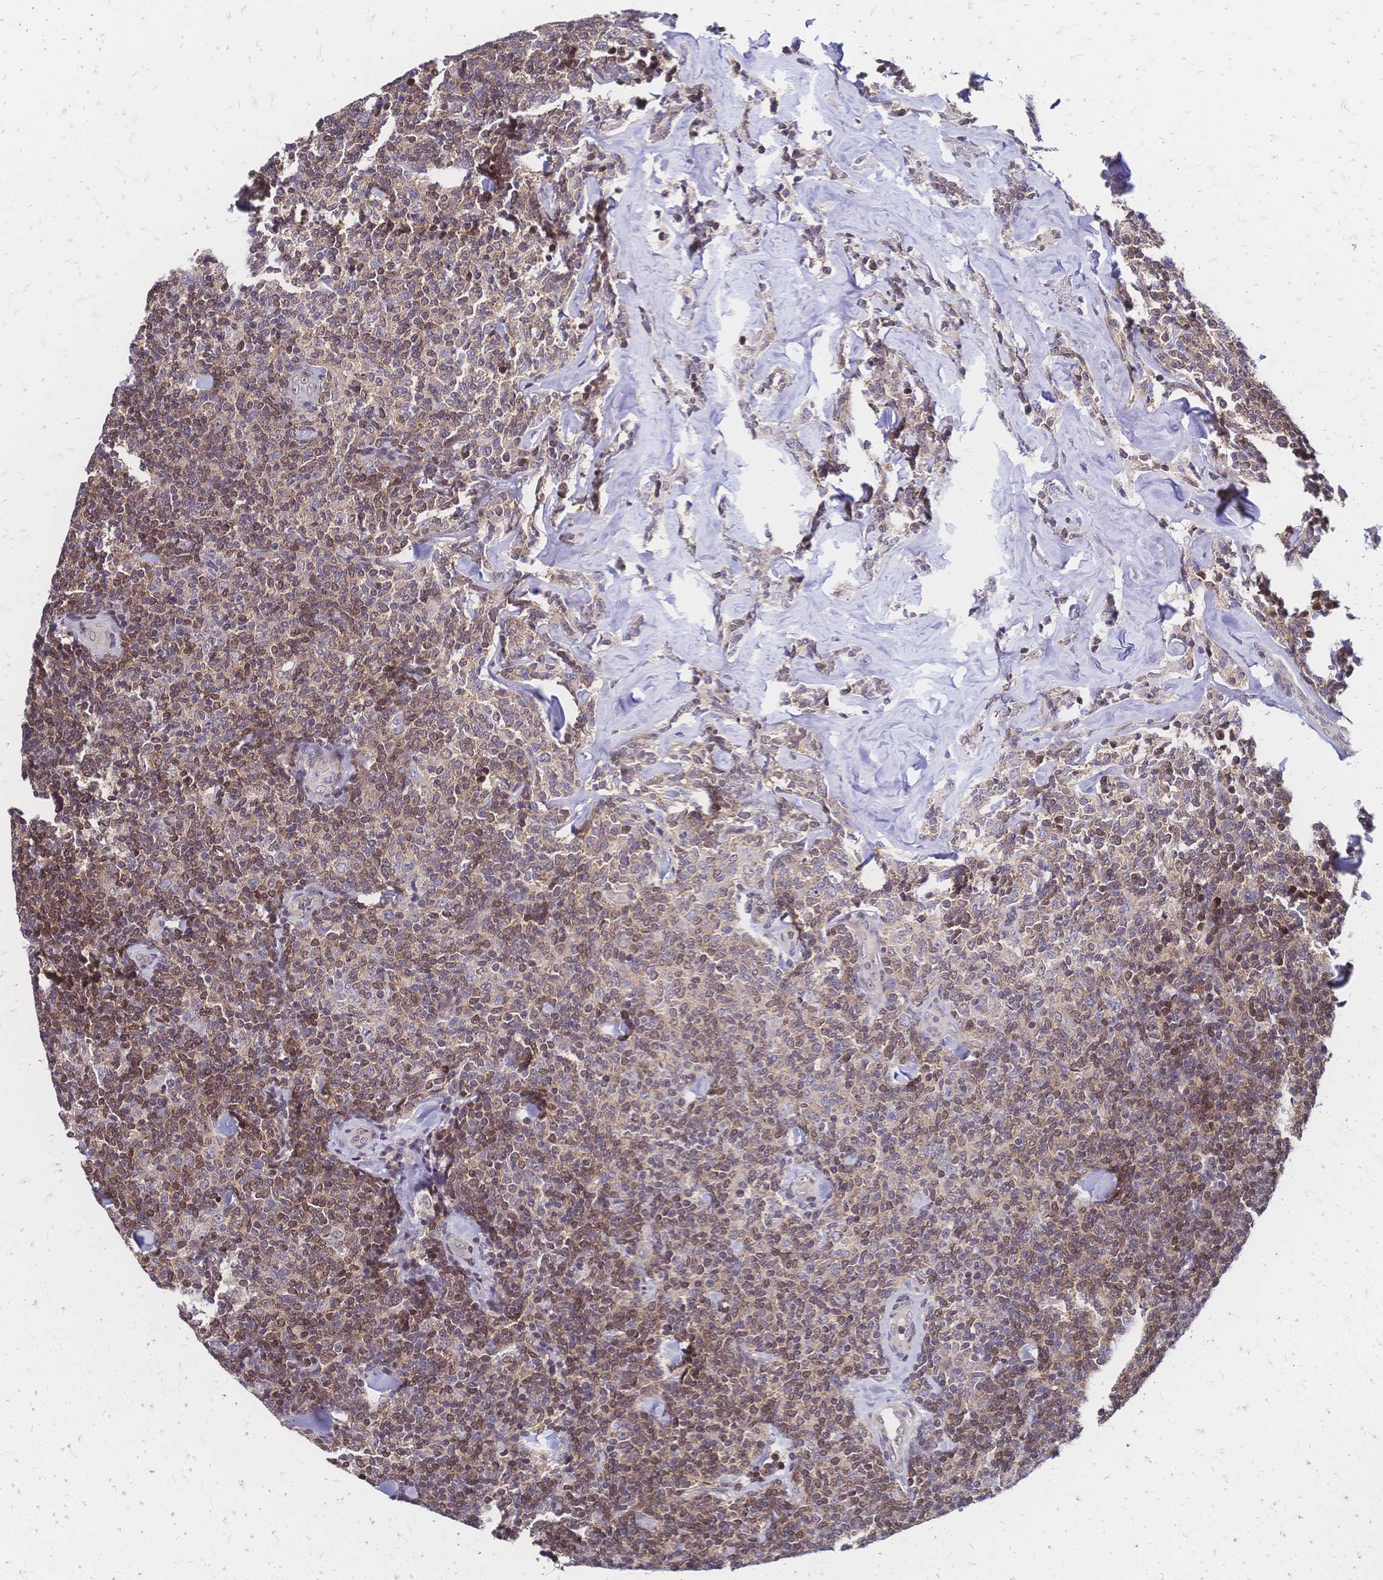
{"staining": {"intensity": "weak", "quantity": "25%-75%", "location": "nuclear"}, "tissue": "lymphoma", "cell_type": "Tumor cells", "image_type": "cancer", "snomed": [{"axis": "morphology", "description": "Malignant lymphoma, non-Hodgkin's type, Low grade"}, {"axis": "topography", "description": "Lymph node"}], "caption": "A brown stain highlights weak nuclear expression of a protein in human lymphoma tumor cells.", "gene": "CBX7", "patient": {"sex": "female", "age": 56}}